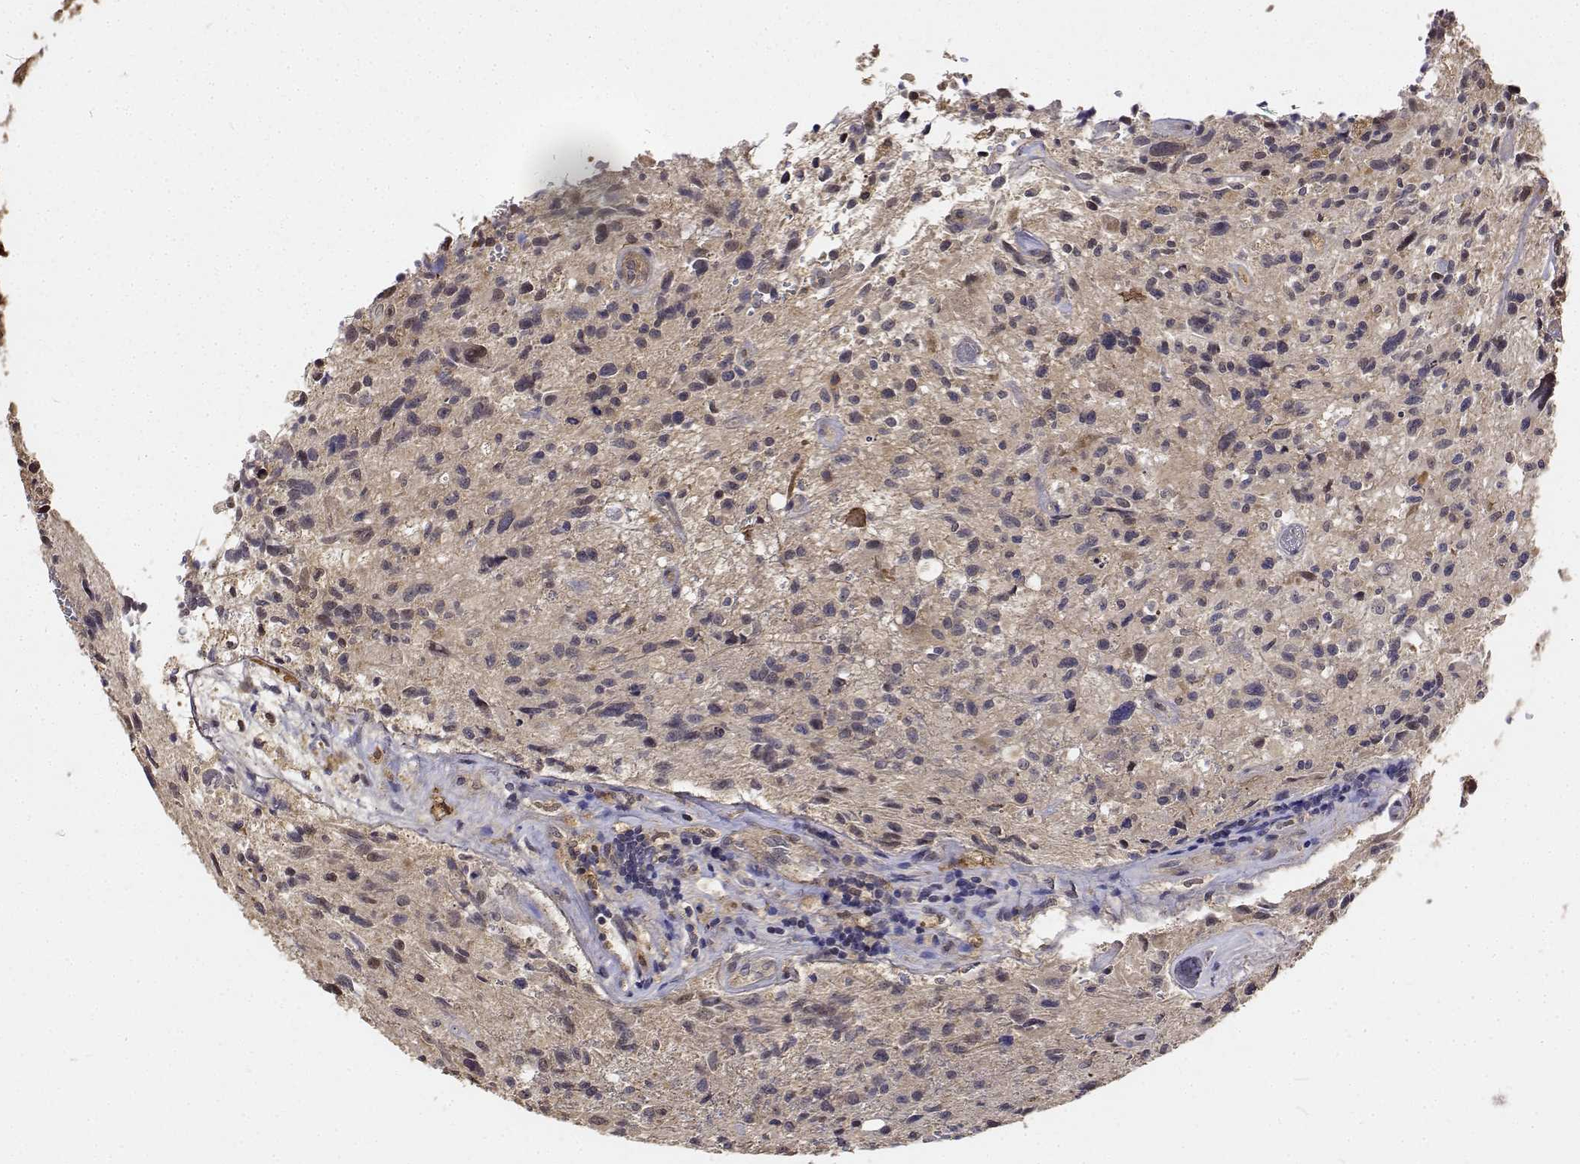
{"staining": {"intensity": "negative", "quantity": "none", "location": "none"}, "tissue": "glioma", "cell_type": "Tumor cells", "image_type": "cancer", "snomed": [{"axis": "morphology", "description": "Glioma, malignant, High grade"}, {"axis": "topography", "description": "Brain"}], "caption": "The histopathology image shows no staining of tumor cells in high-grade glioma (malignant).", "gene": "PCID2", "patient": {"sex": "male", "age": 63}}